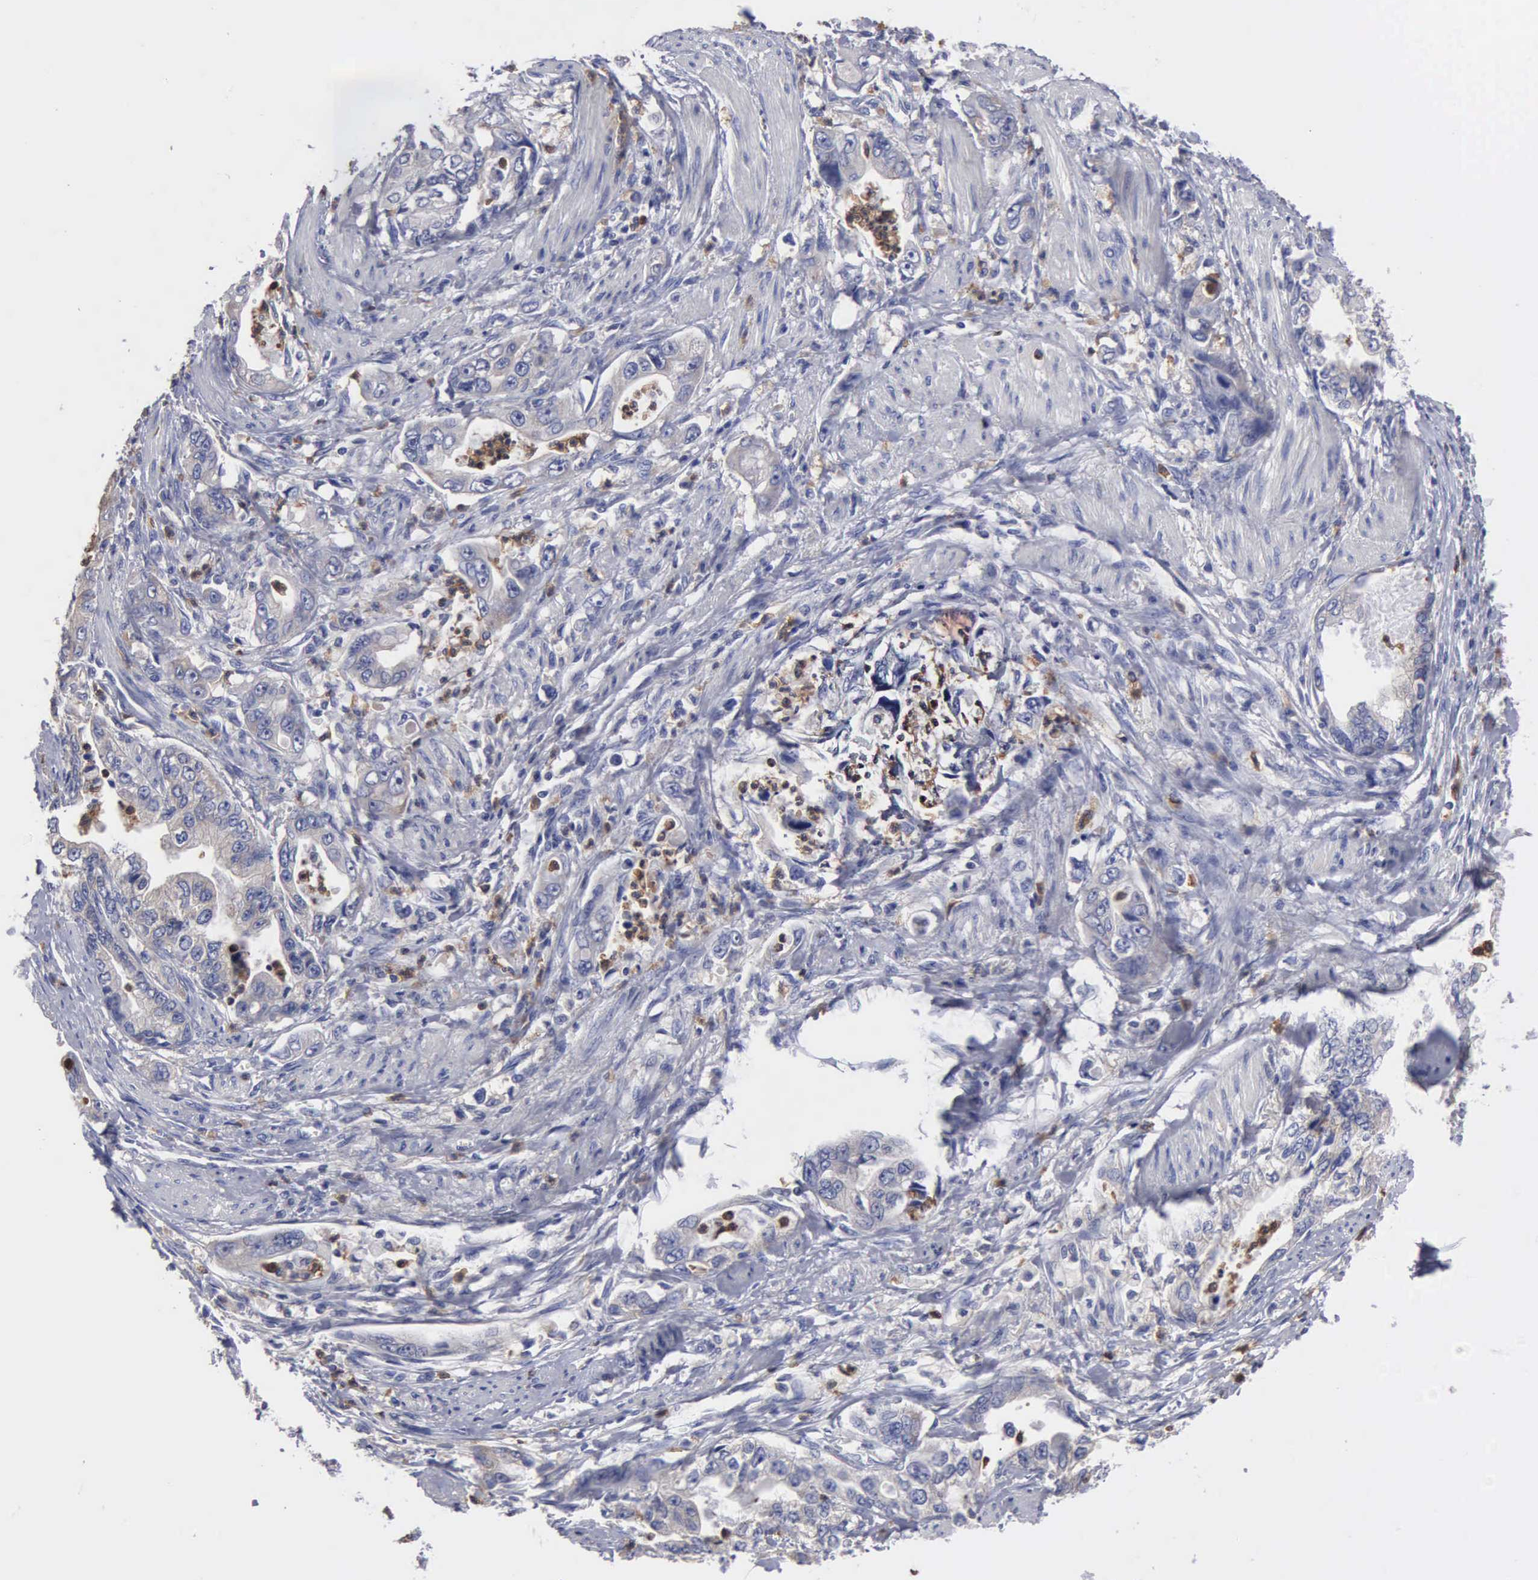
{"staining": {"intensity": "negative", "quantity": "none", "location": "none"}, "tissue": "stomach cancer", "cell_type": "Tumor cells", "image_type": "cancer", "snomed": [{"axis": "morphology", "description": "Adenocarcinoma, NOS"}, {"axis": "topography", "description": "Pancreas"}, {"axis": "topography", "description": "Stomach, upper"}], "caption": "Immunohistochemistry micrograph of neoplastic tissue: adenocarcinoma (stomach) stained with DAB (3,3'-diaminobenzidine) demonstrates no significant protein positivity in tumor cells.", "gene": "G6PD", "patient": {"sex": "male", "age": 77}}